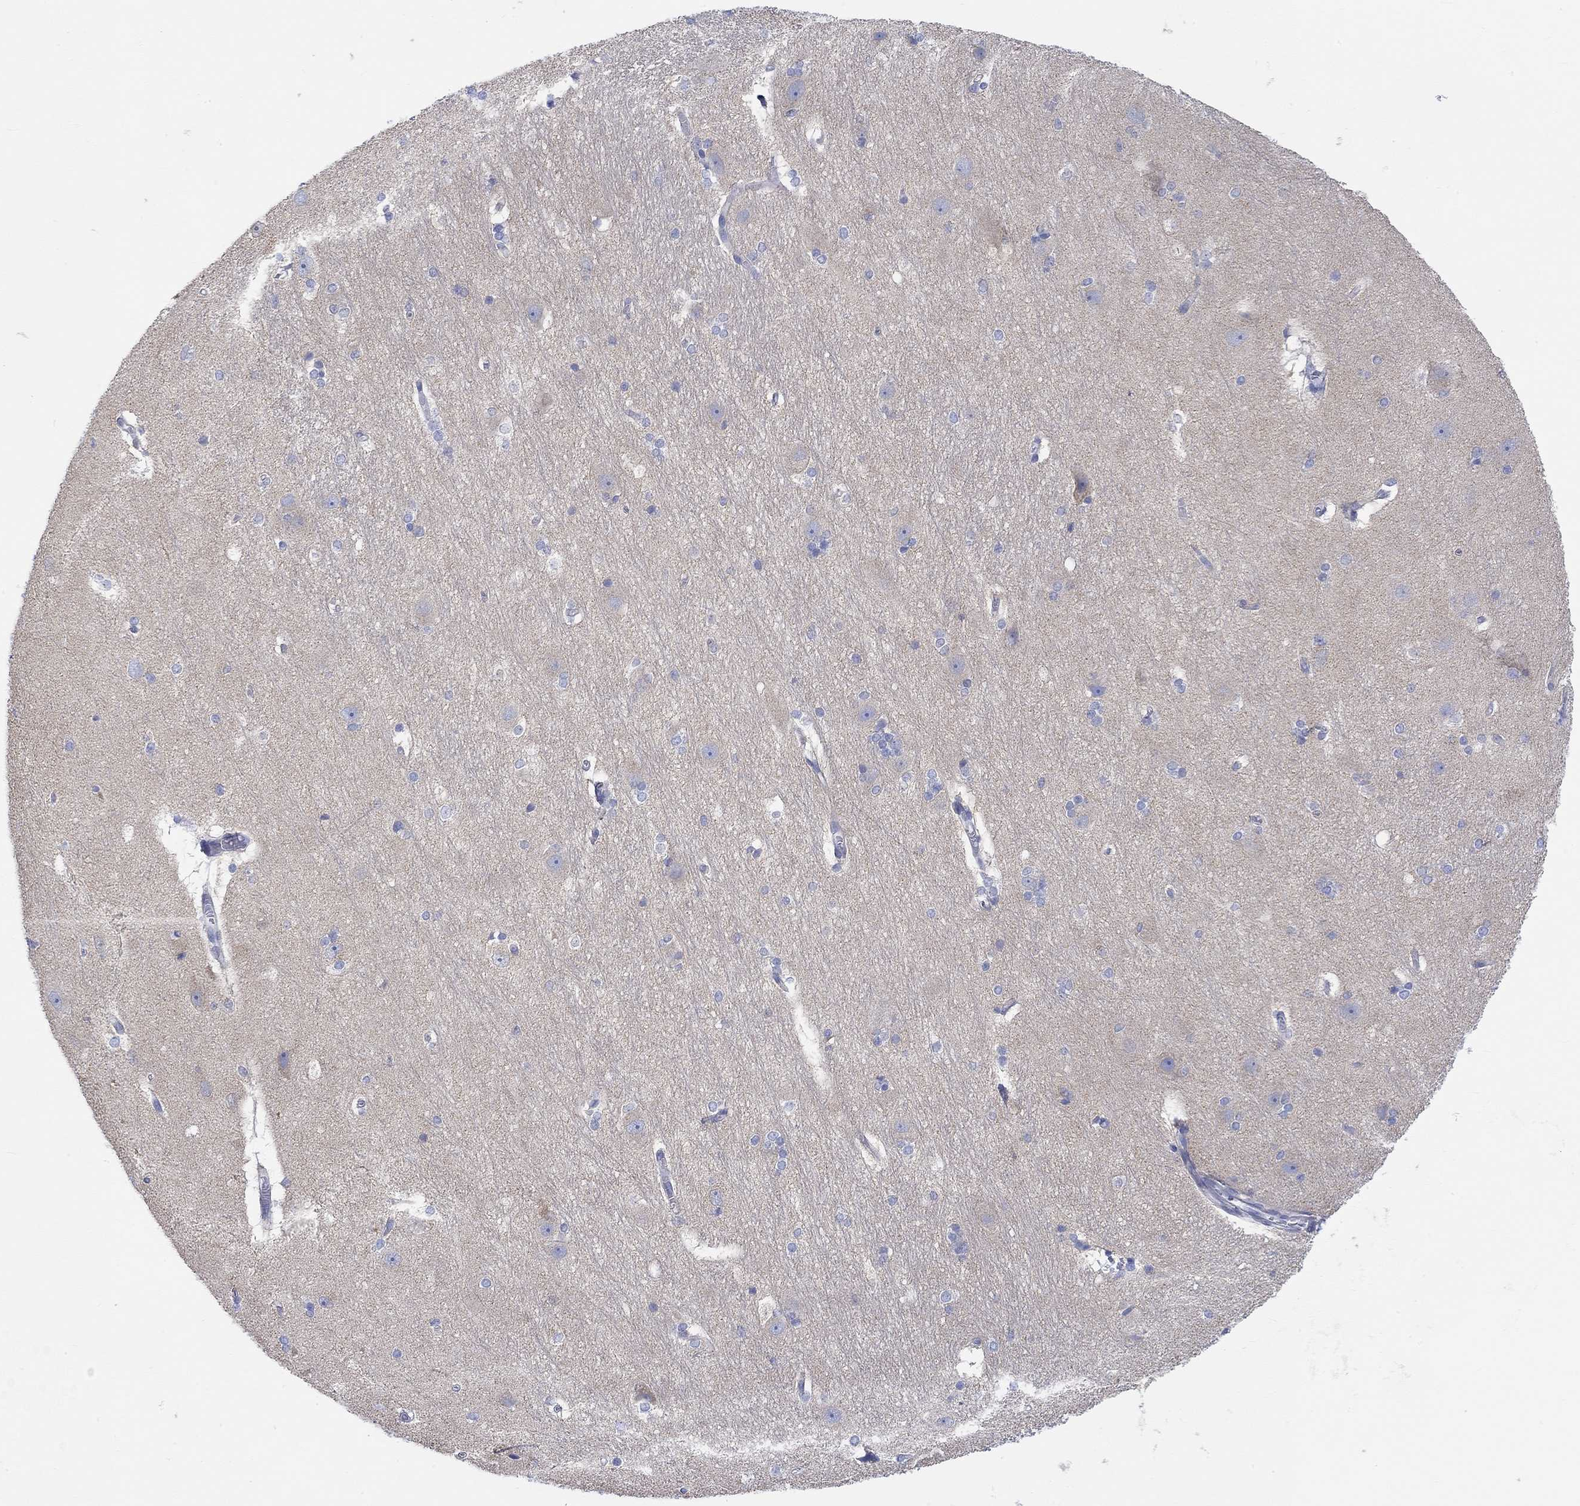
{"staining": {"intensity": "negative", "quantity": "none", "location": "none"}, "tissue": "hippocampus", "cell_type": "Glial cells", "image_type": "normal", "snomed": [{"axis": "morphology", "description": "Normal tissue, NOS"}, {"axis": "topography", "description": "Cerebral cortex"}, {"axis": "topography", "description": "Hippocampus"}], "caption": "Glial cells show no significant positivity in unremarkable hippocampus.", "gene": "REEP6", "patient": {"sex": "female", "age": 19}}